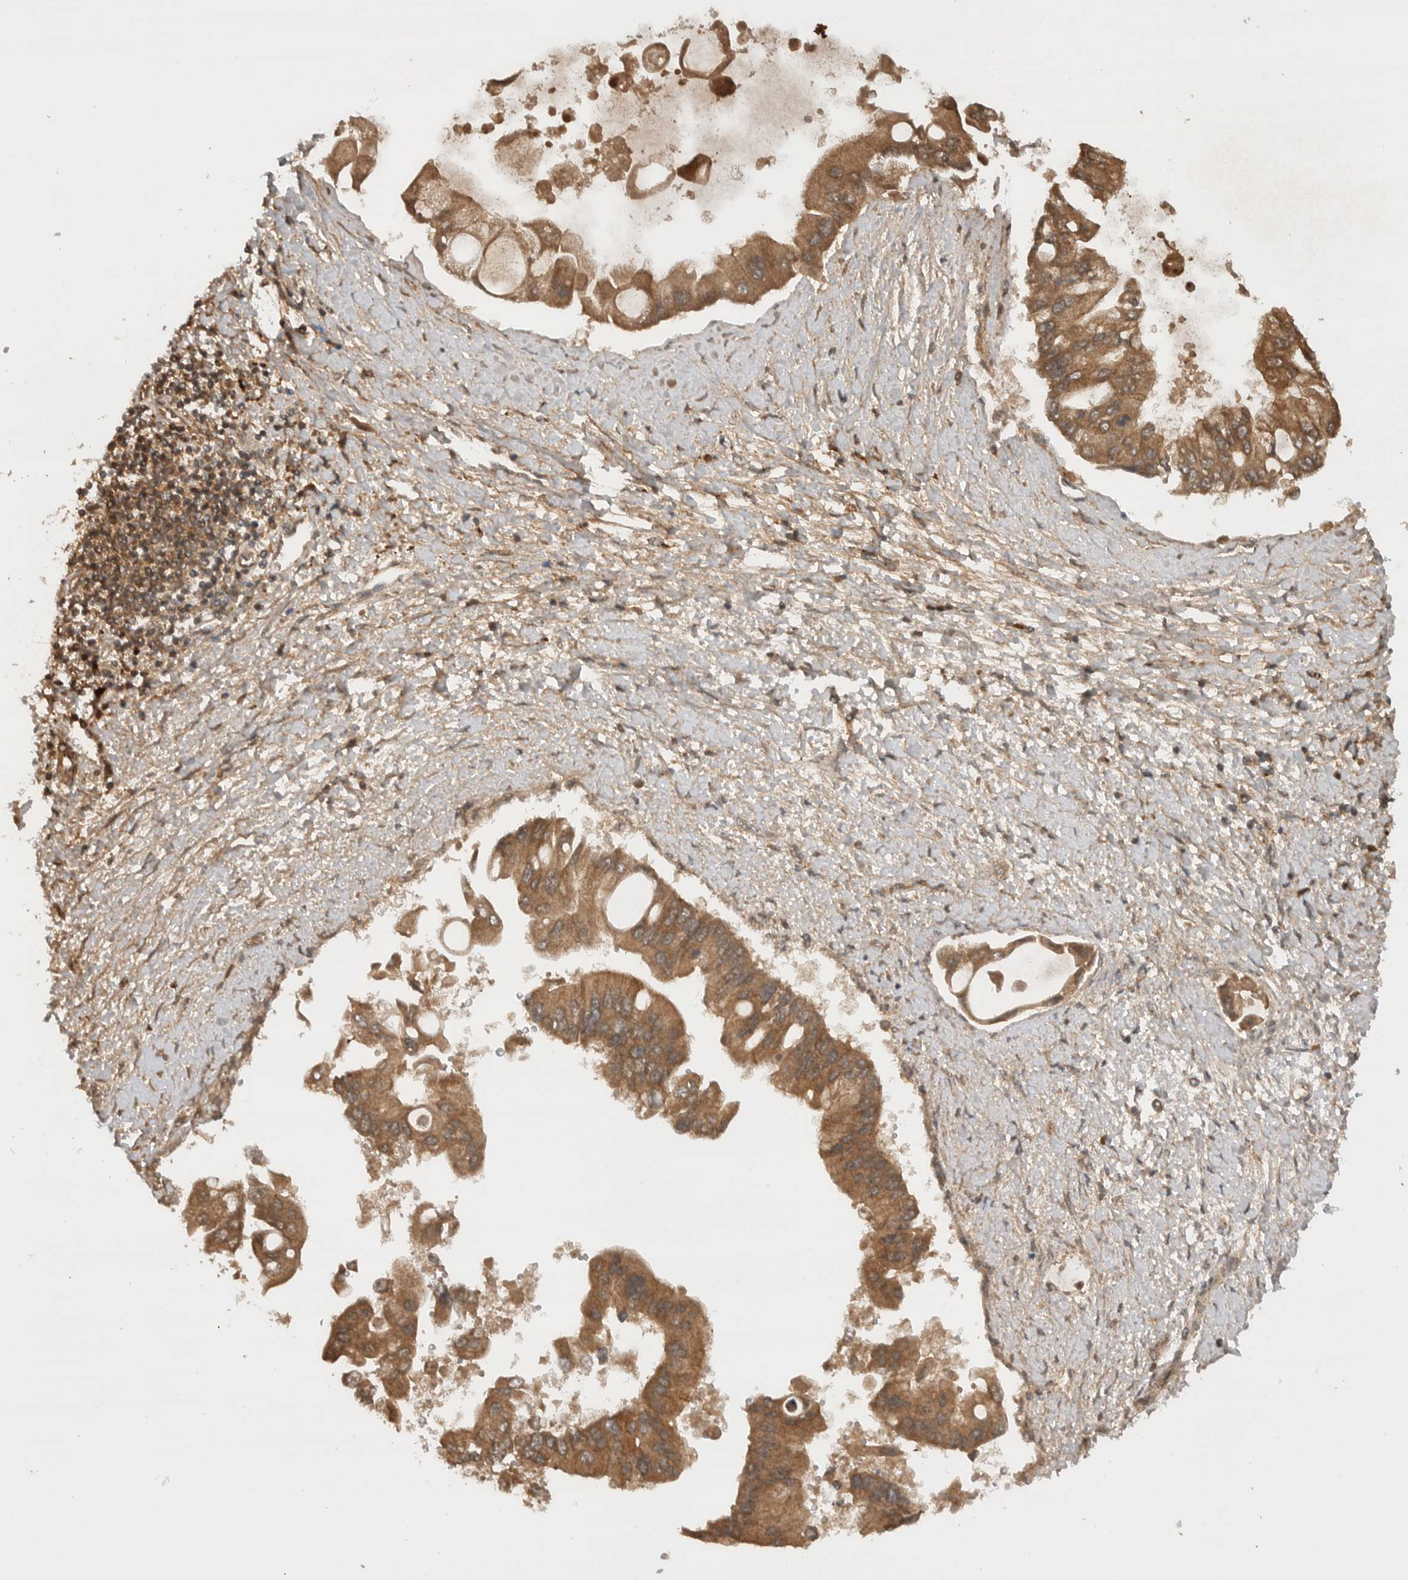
{"staining": {"intensity": "moderate", "quantity": ">75%", "location": "cytoplasmic/membranous"}, "tissue": "liver cancer", "cell_type": "Tumor cells", "image_type": "cancer", "snomed": [{"axis": "morphology", "description": "Cholangiocarcinoma"}, {"axis": "topography", "description": "Liver"}], "caption": "A brown stain highlights moderate cytoplasmic/membranous expression of a protein in human cholangiocarcinoma (liver) tumor cells.", "gene": "PRDX4", "patient": {"sex": "male", "age": 50}}